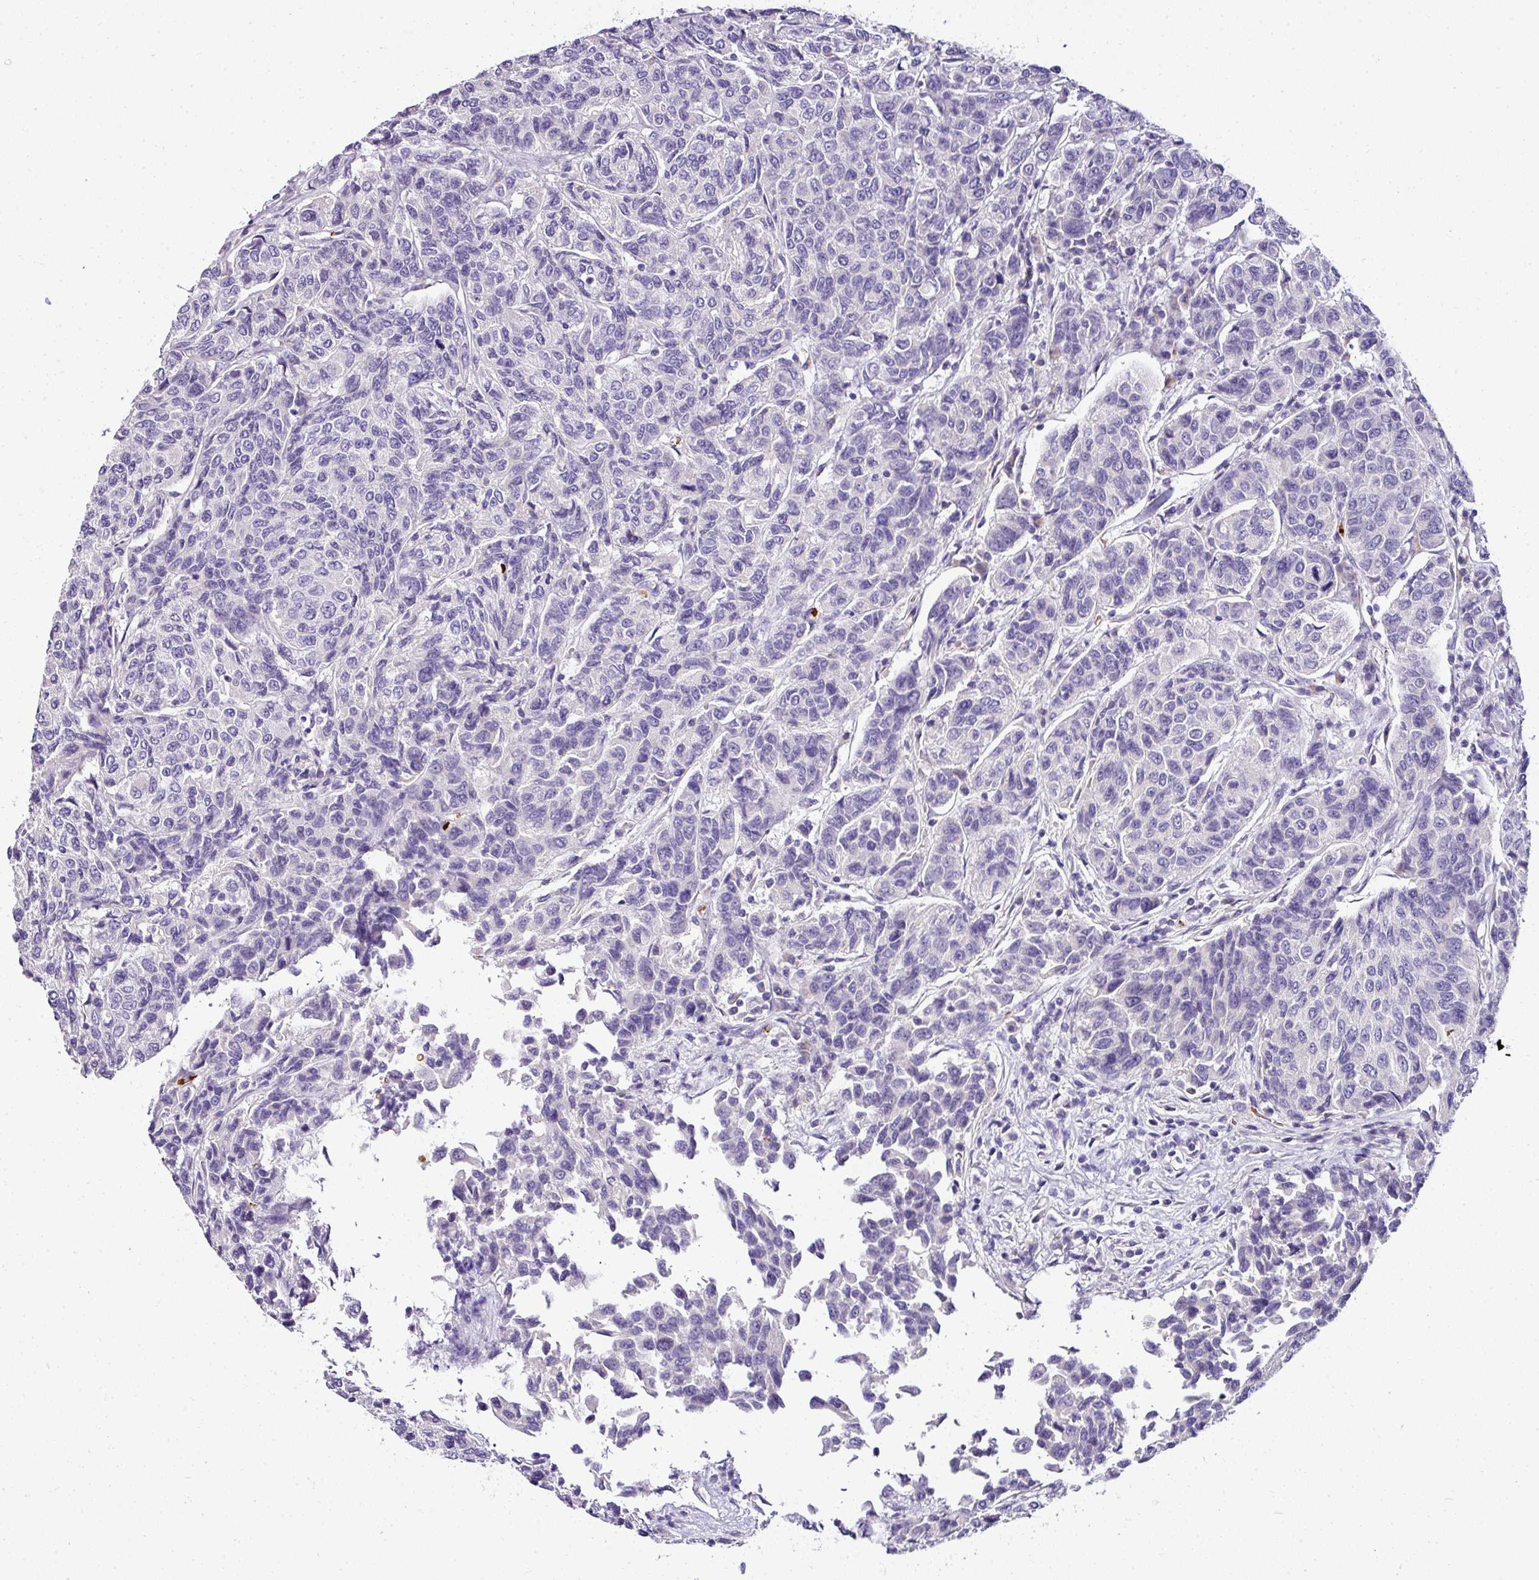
{"staining": {"intensity": "negative", "quantity": "none", "location": "none"}, "tissue": "breast cancer", "cell_type": "Tumor cells", "image_type": "cancer", "snomed": [{"axis": "morphology", "description": "Duct carcinoma"}, {"axis": "topography", "description": "Breast"}], "caption": "Tumor cells show no significant expression in invasive ductal carcinoma (breast).", "gene": "NAPSA", "patient": {"sex": "female", "age": 55}}